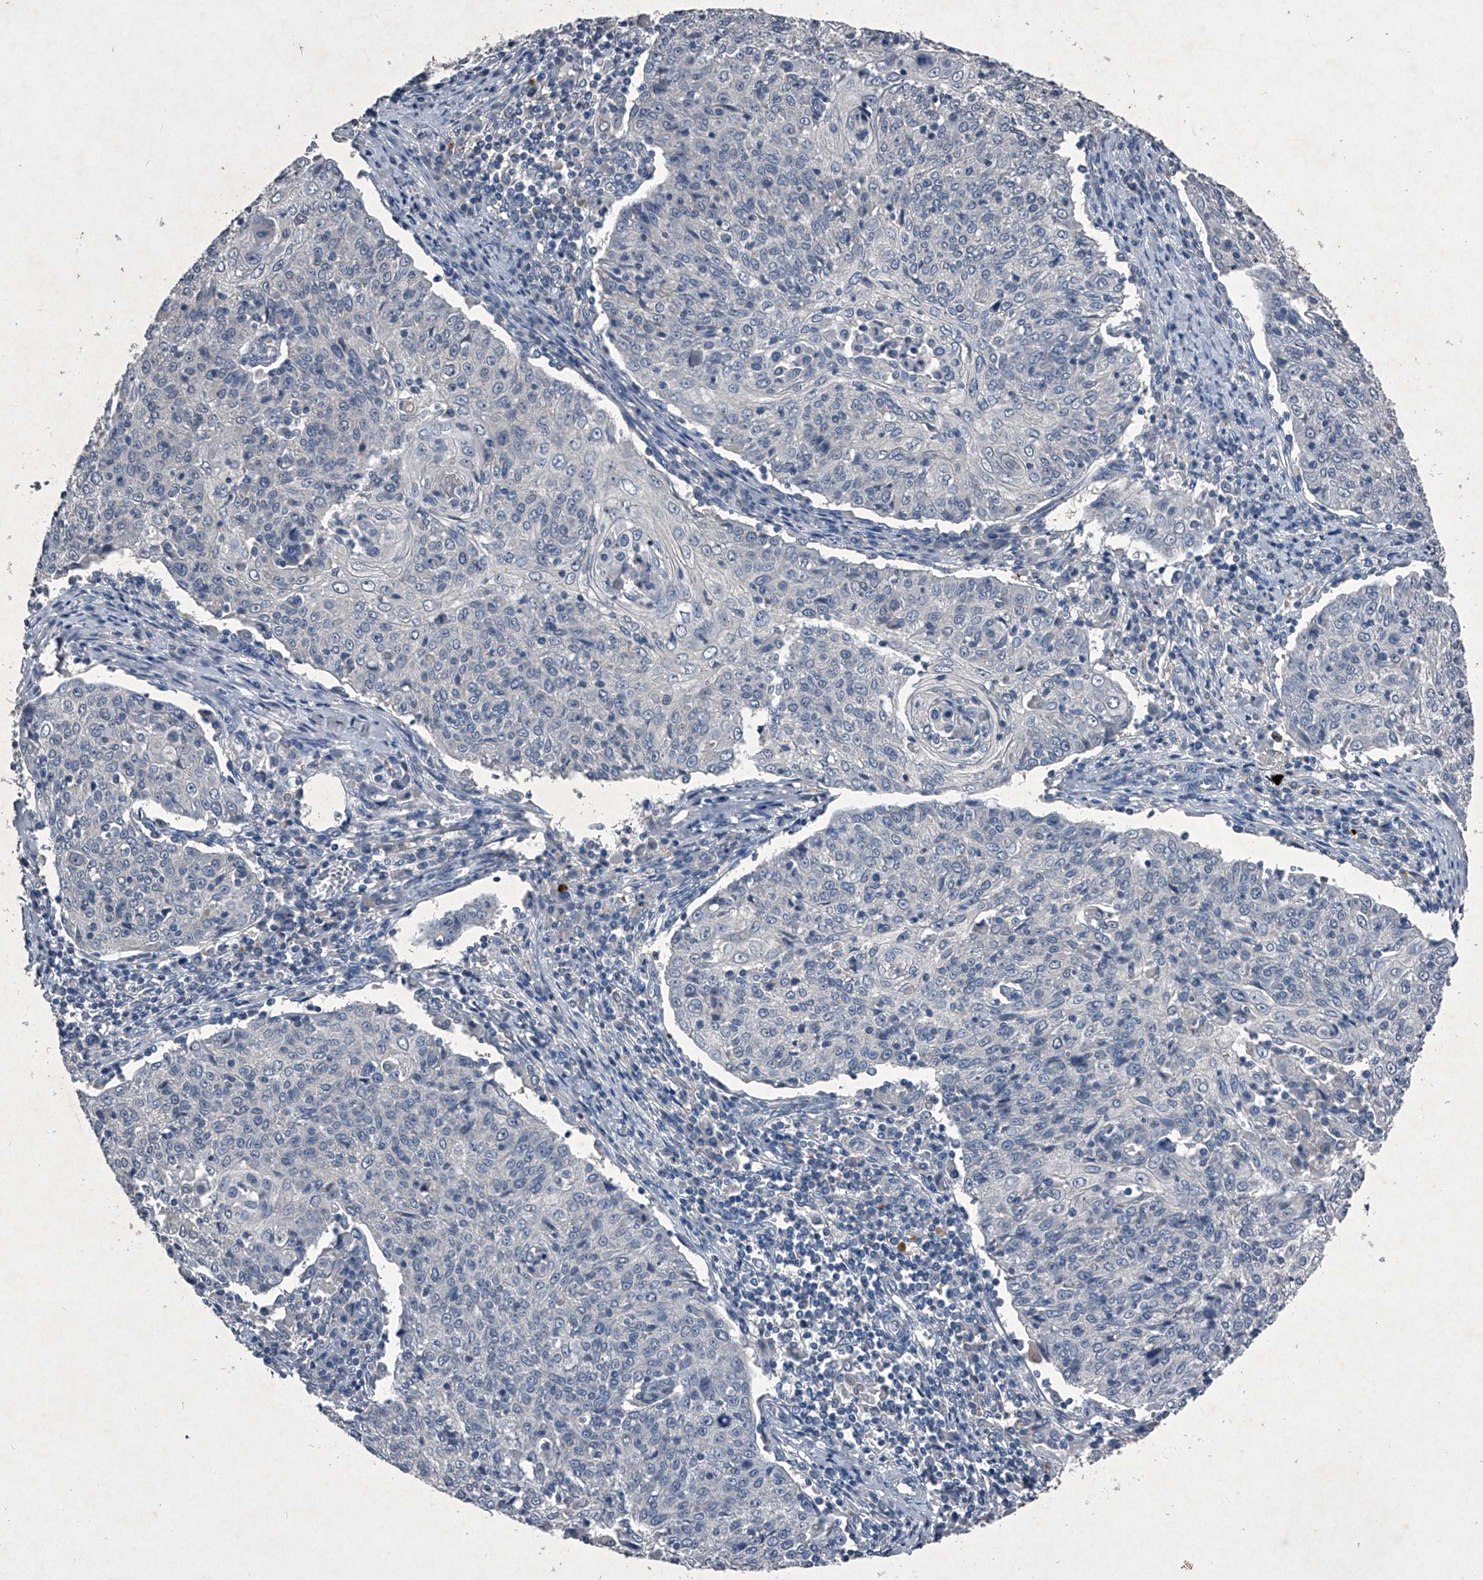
{"staining": {"intensity": "negative", "quantity": "none", "location": "none"}, "tissue": "cervical cancer", "cell_type": "Tumor cells", "image_type": "cancer", "snomed": [{"axis": "morphology", "description": "Squamous cell carcinoma, NOS"}, {"axis": "topography", "description": "Cervix"}], "caption": "Immunohistochemistry micrograph of neoplastic tissue: human squamous cell carcinoma (cervical) stained with DAB (3,3'-diaminobenzidine) shows no significant protein expression in tumor cells.", "gene": "MAPKAP1", "patient": {"sex": "female", "age": 48}}